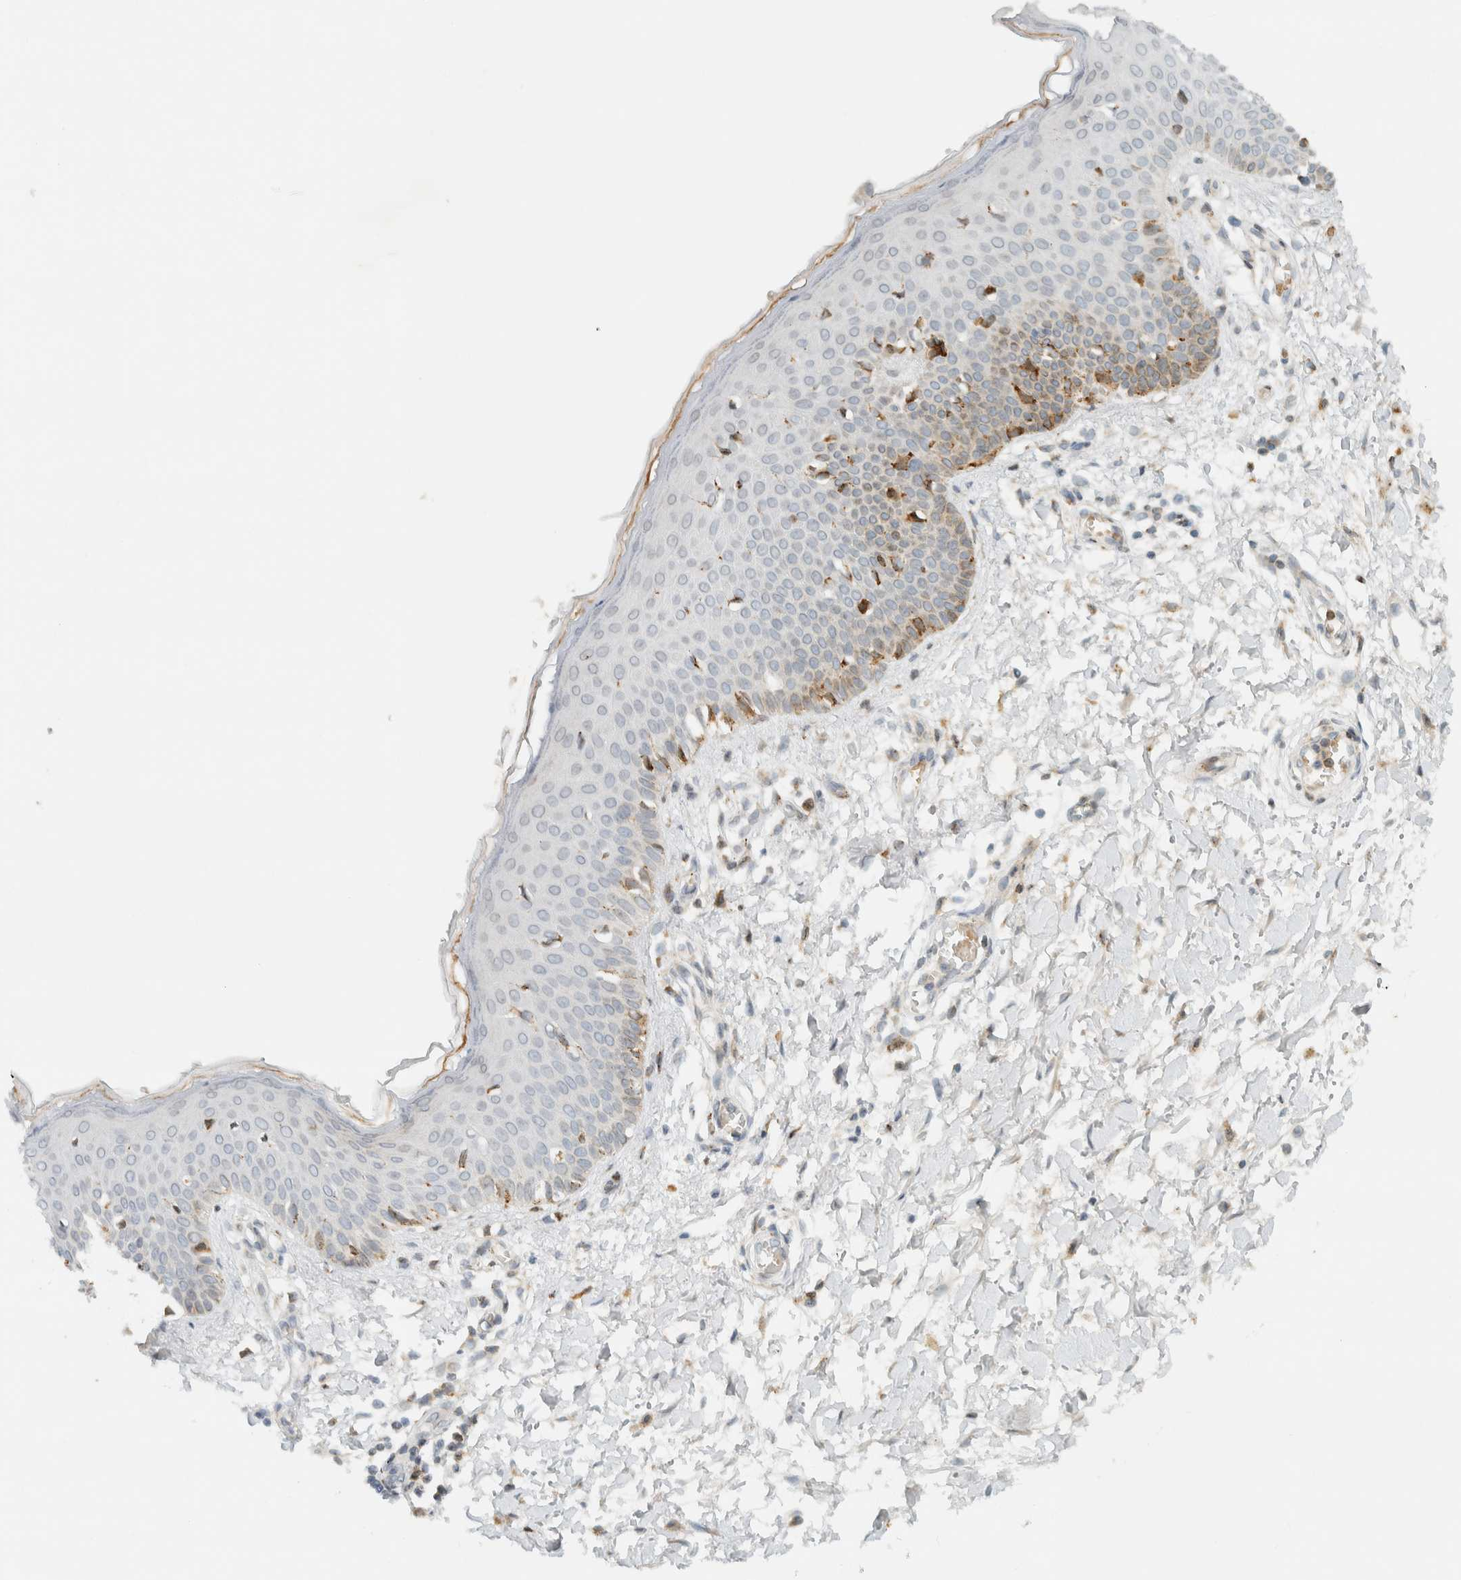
{"staining": {"intensity": "moderate", "quantity": "25%-75%", "location": "cytoplasmic/membranous"}, "tissue": "skin", "cell_type": "Fibroblasts", "image_type": "normal", "snomed": [{"axis": "morphology", "description": "Normal tissue, NOS"}, {"axis": "morphology", "description": "Inflammation, NOS"}, {"axis": "topography", "description": "Skin"}], "caption": "High-magnification brightfield microscopy of benign skin stained with DAB (3,3'-diaminobenzidine) (brown) and counterstained with hematoxylin (blue). fibroblasts exhibit moderate cytoplasmic/membranous expression is present in approximately25%-75% of cells.", "gene": "ITPRID1", "patient": {"sex": "female", "age": 44}}